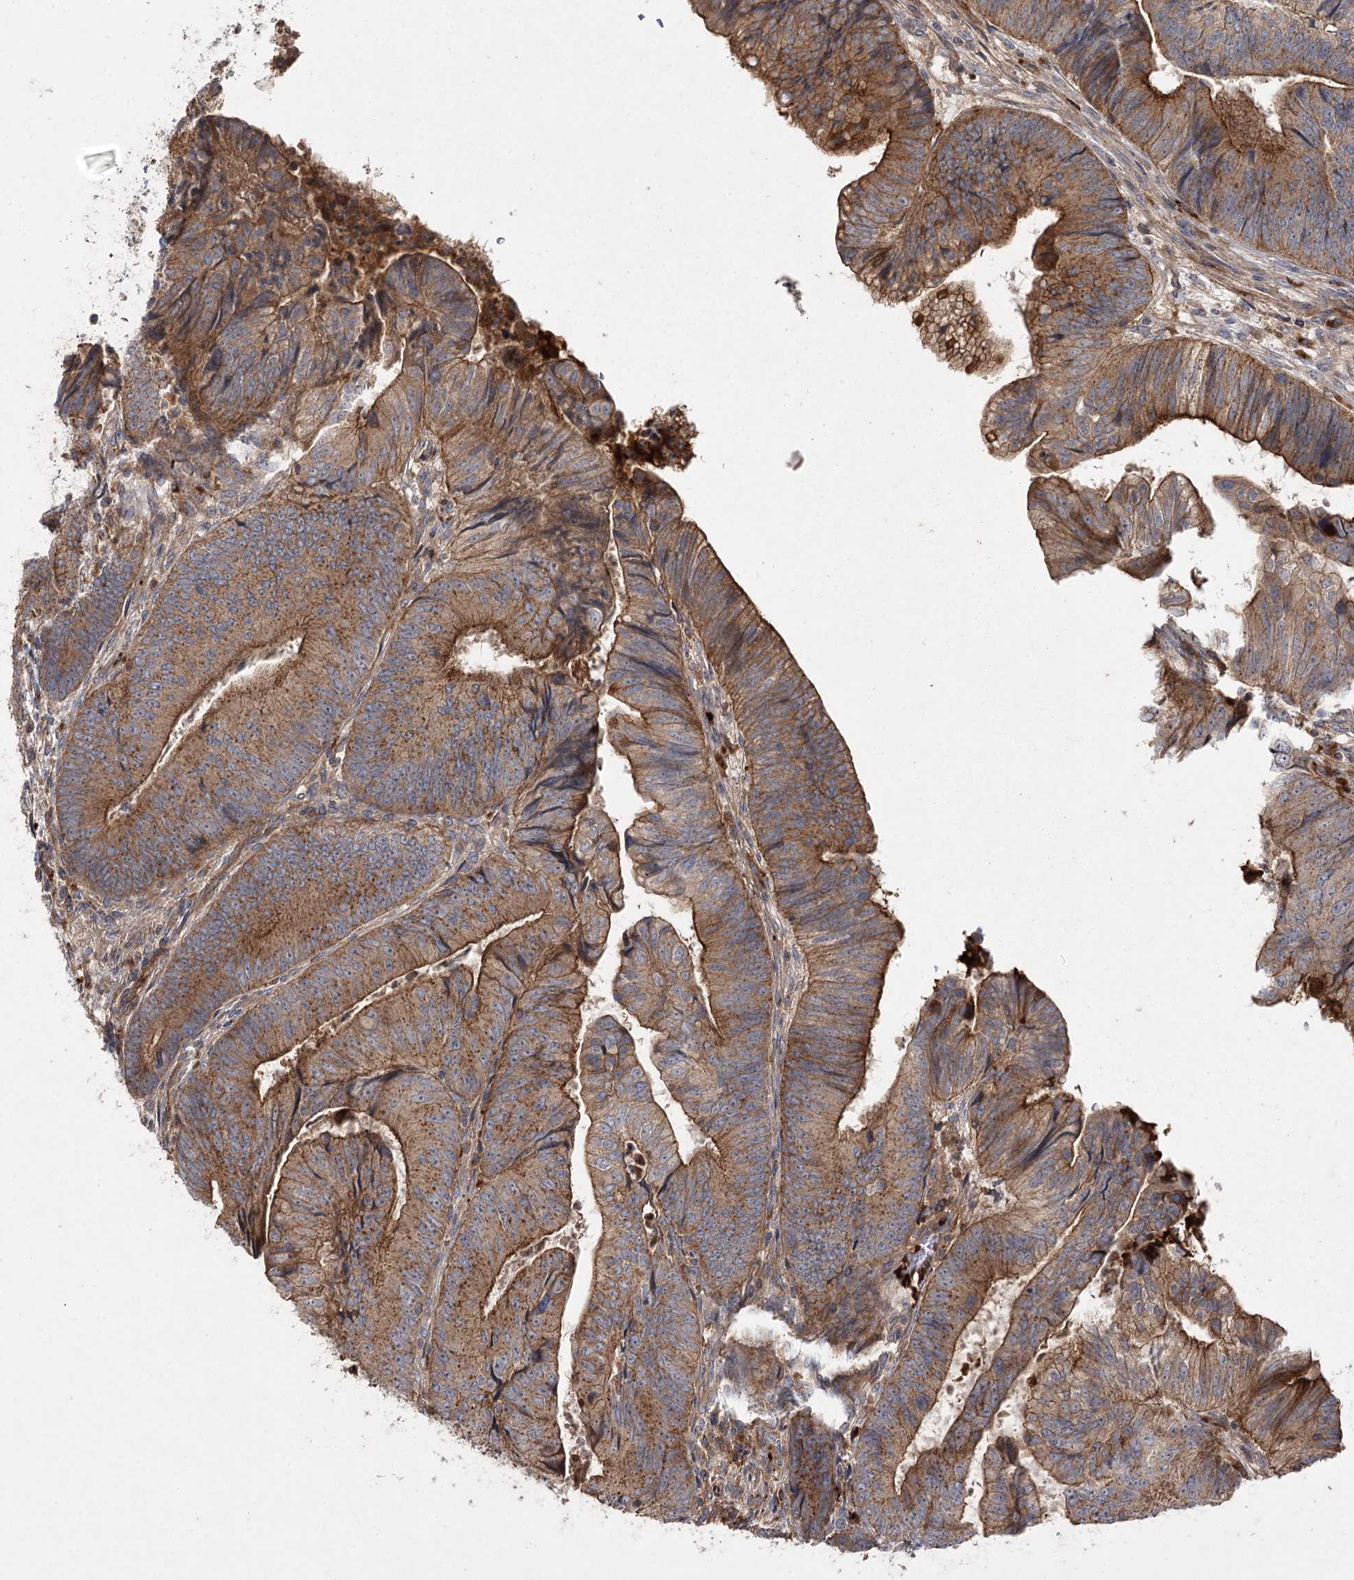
{"staining": {"intensity": "moderate", "quantity": ">75%", "location": "cytoplasmic/membranous"}, "tissue": "colorectal cancer", "cell_type": "Tumor cells", "image_type": "cancer", "snomed": [{"axis": "morphology", "description": "Adenocarcinoma, NOS"}, {"axis": "topography", "description": "Colon"}], "caption": "Protein staining shows moderate cytoplasmic/membranous staining in approximately >75% of tumor cells in colorectal adenocarcinoma.", "gene": "KIAA0825", "patient": {"sex": "female", "age": 67}}